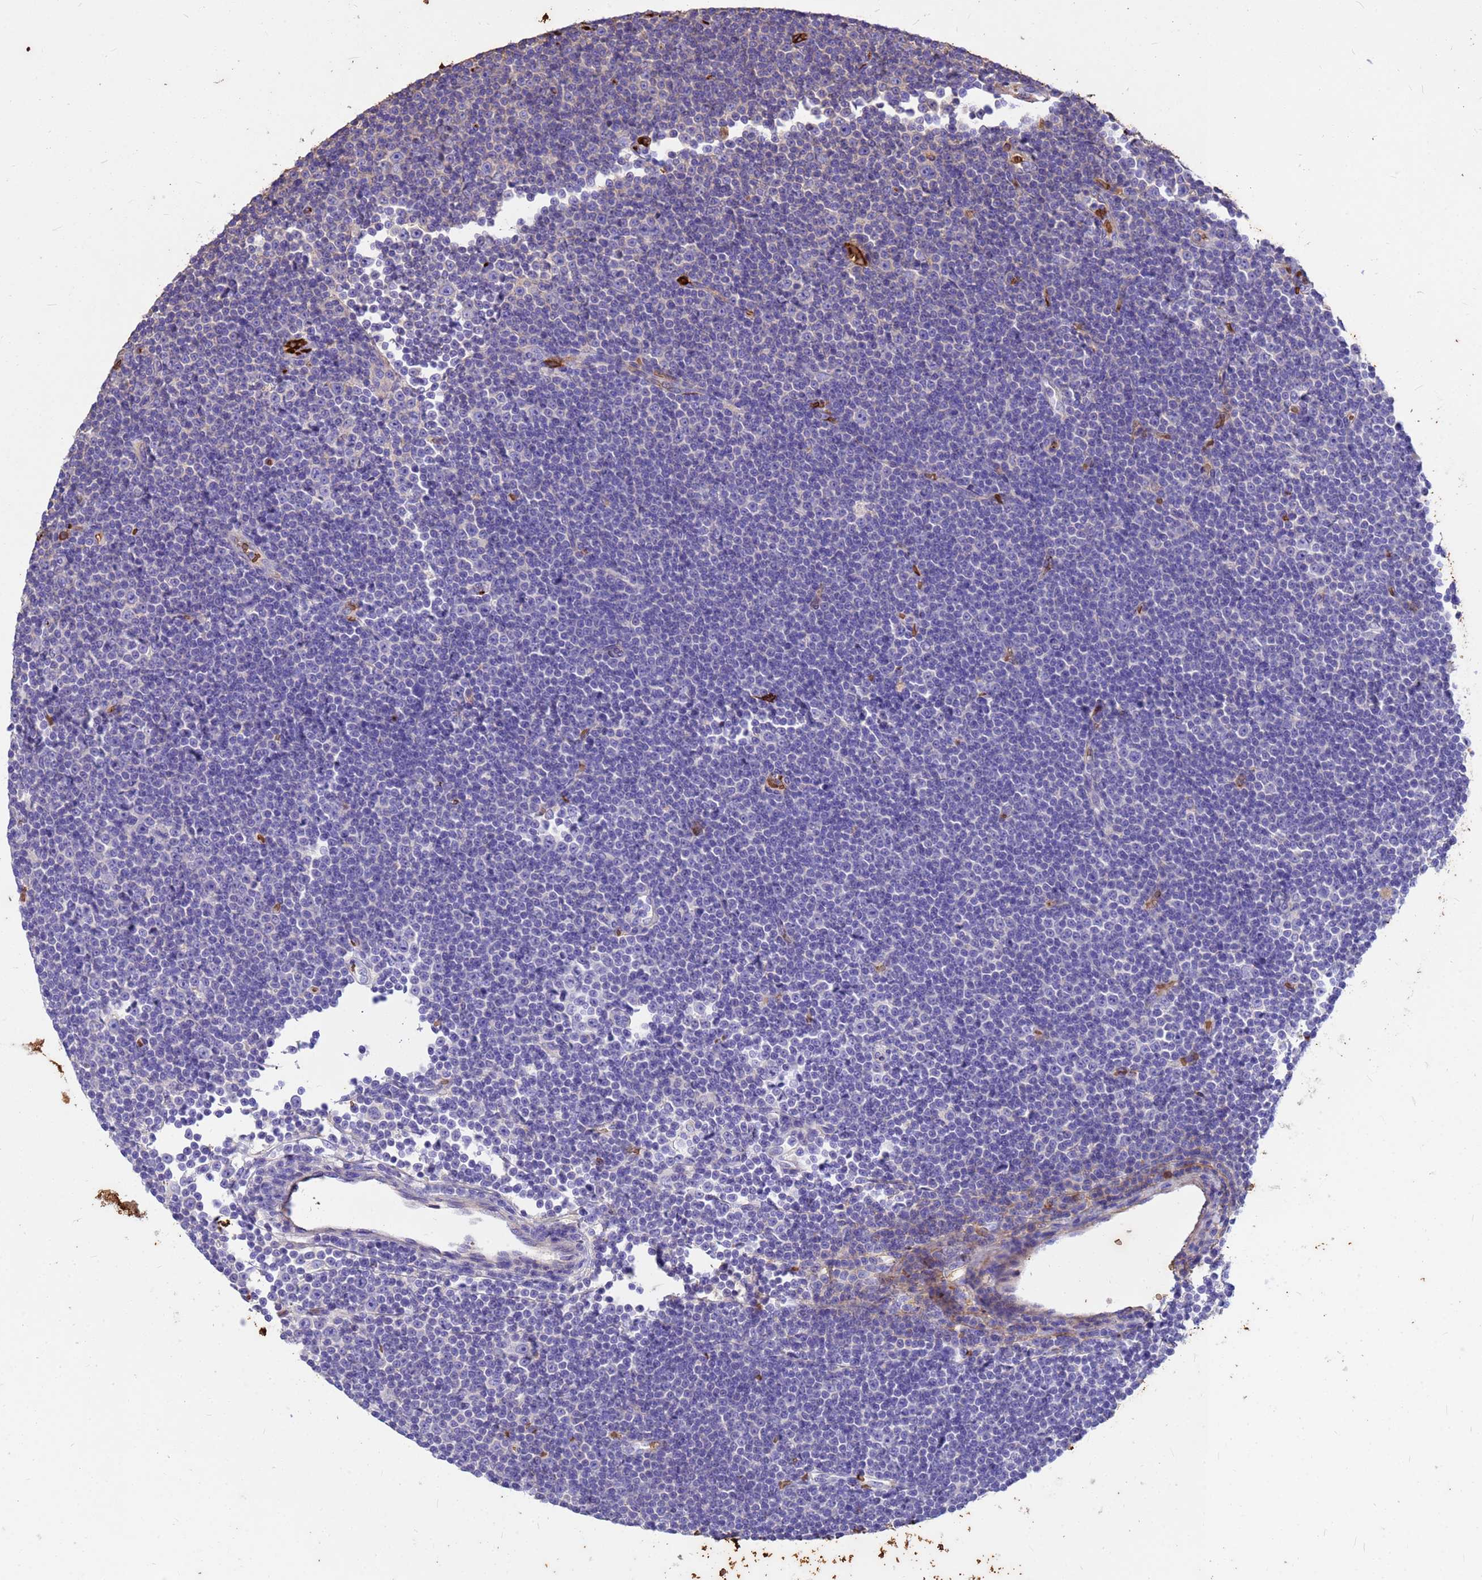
{"staining": {"intensity": "negative", "quantity": "none", "location": "none"}, "tissue": "lymphoma", "cell_type": "Tumor cells", "image_type": "cancer", "snomed": [{"axis": "morphology", "description": "Malignant lymphoma, non-Hodgkin's type, Low grade"}, {"axis": "topography", "description": "Lymph node"}], "caption": "Tumor cells show no significant staining in malignant lymphoma, non-Hodgkin's type (low-grade).", "gene": "HBA2", "patient": {"sex": "female", "age": 67}}